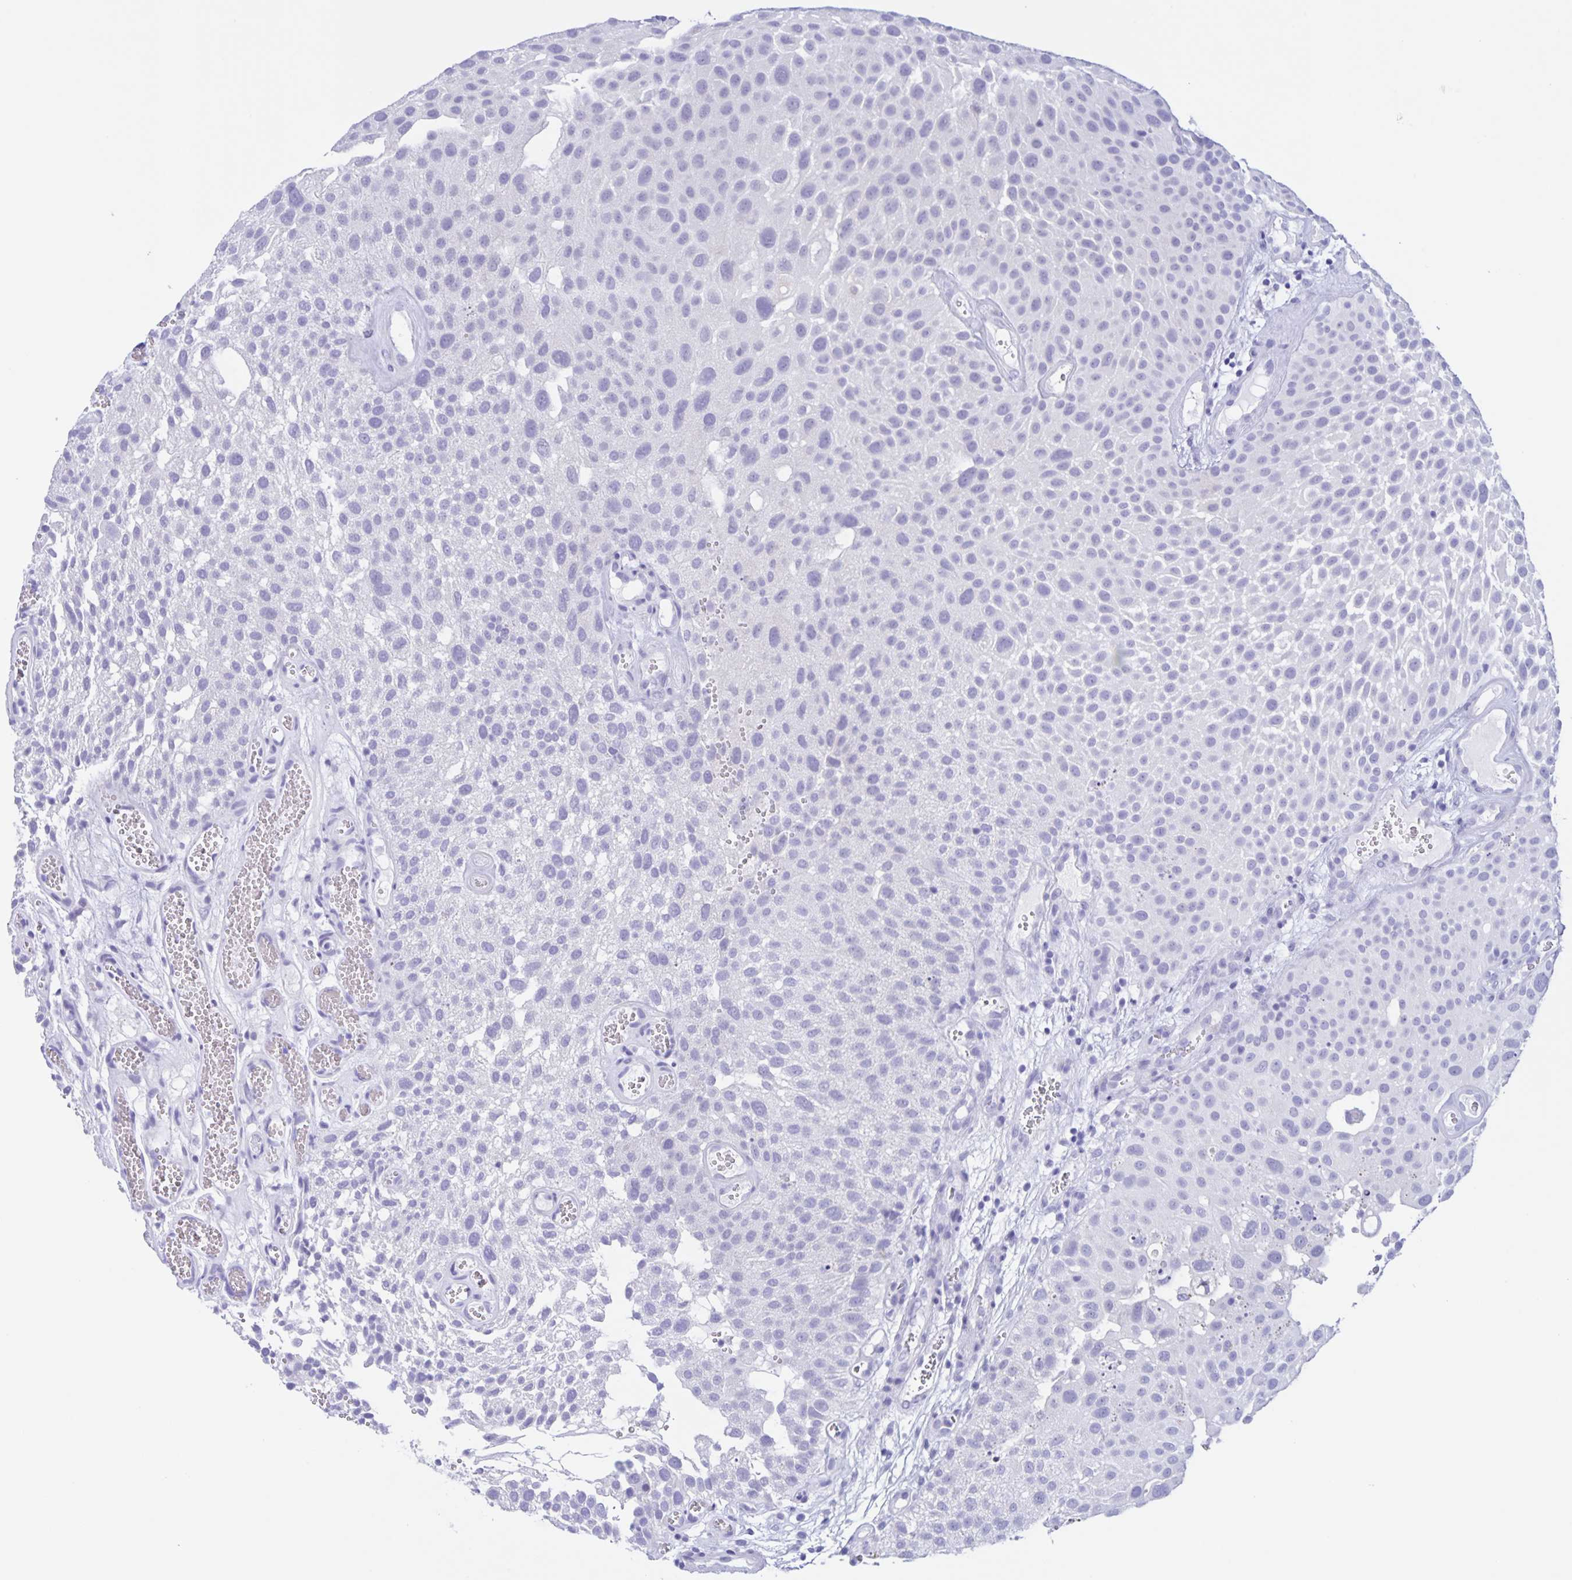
{"staining": {"intensity": "negative", "quantity": "none", "location": "none"}, "tissue": "urothelial cancer", "cell_type": "Tumor cells", "image_type": "cancer", "snomed": [{"axis": "morphology", "description": "Urothelial carcinoma, Low grade"}, {"axis": "topography", "description": "Urinary bladder"}], "caption": "An image of human urothelial carcinoma (low-grade) is negative for staining in tumor cells.", "gene": "TGIF2LX", "patient": {"sex": "male", "age": 72}}